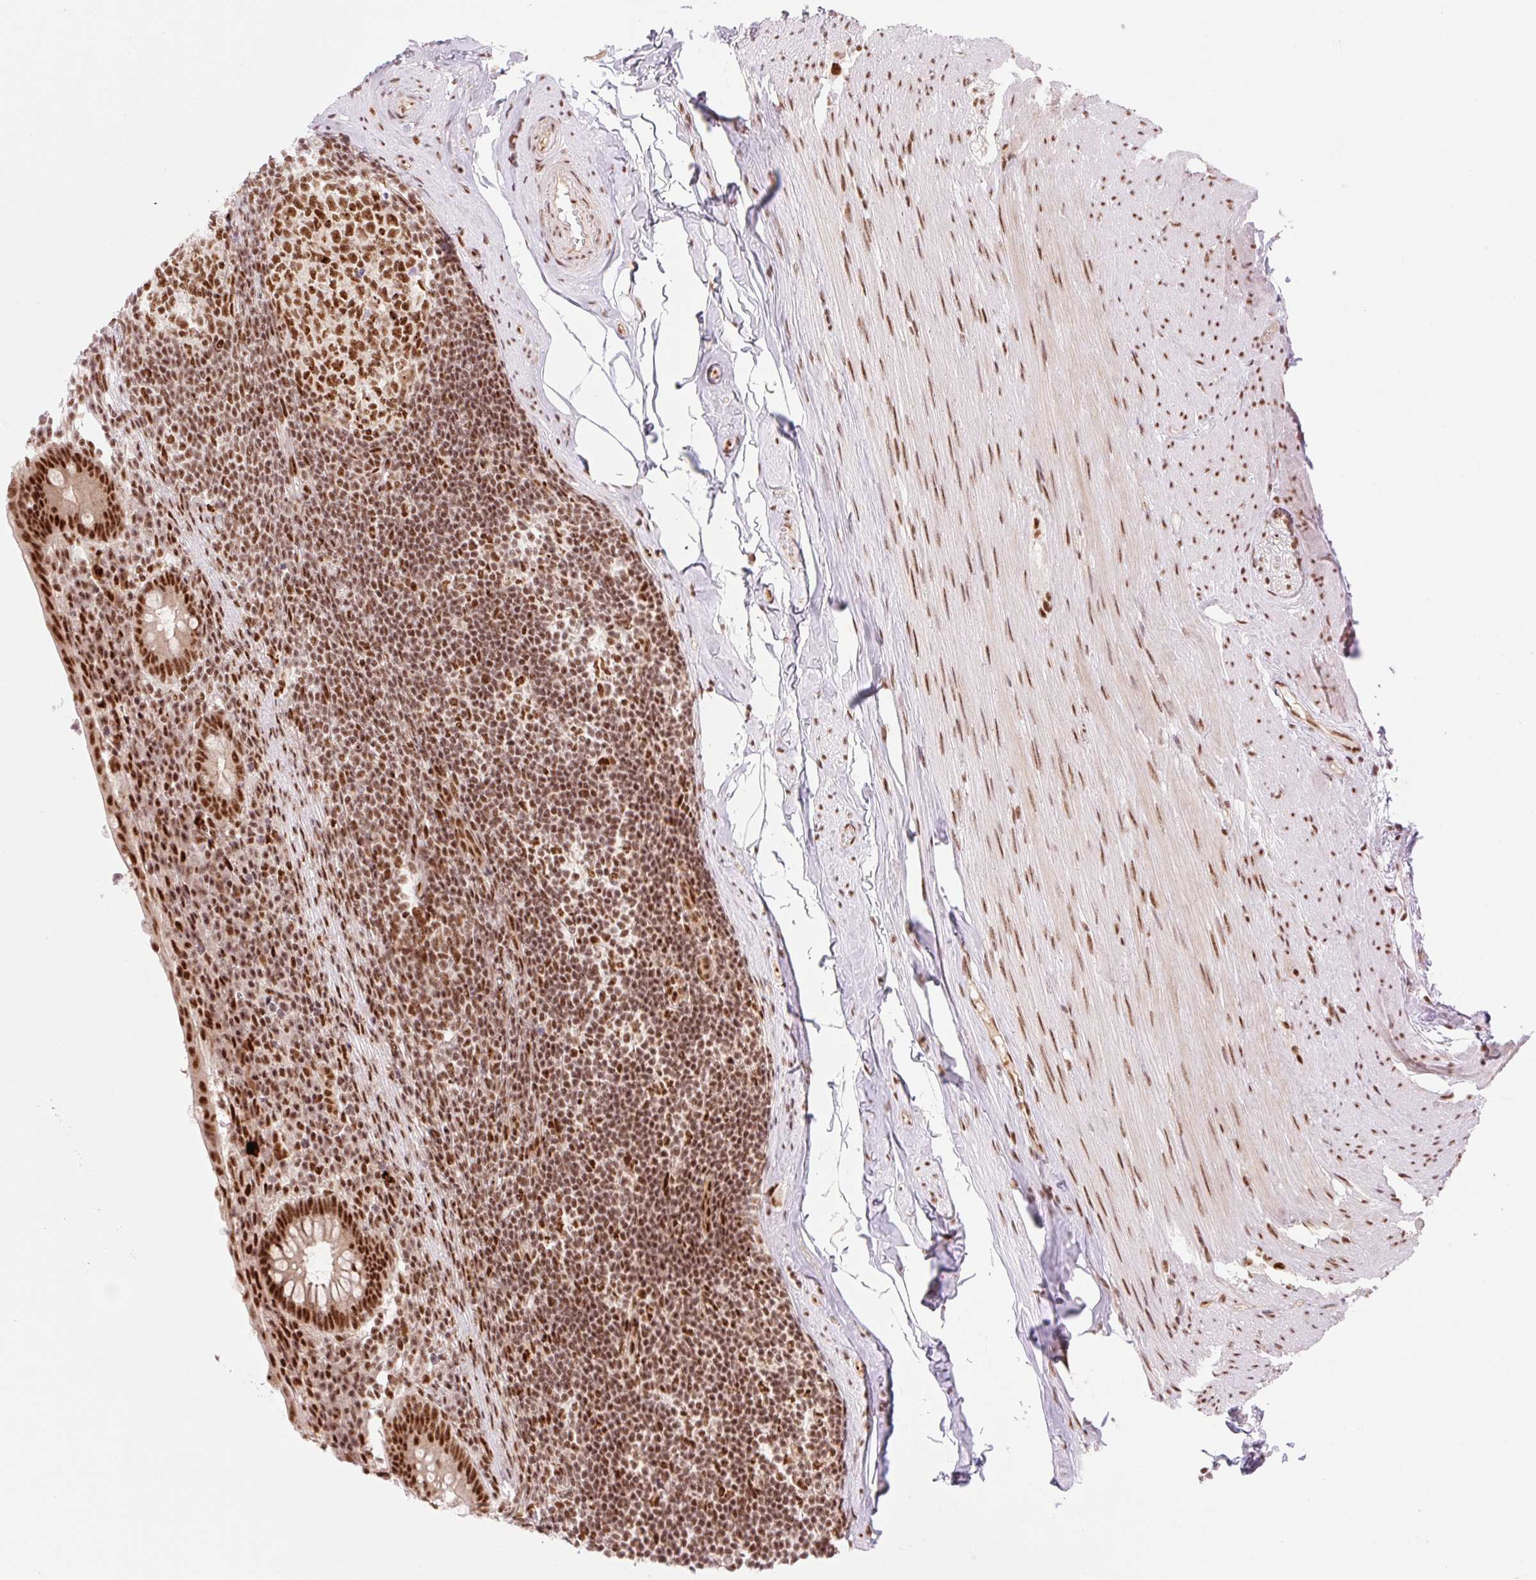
{"staining": {"intensity": "strong", "quantity": ">75%", "location": "nuclear"}, "tissue": "appendix", "cell_type": "Glandular cells", "image_type": "normal", "snomed": [{"axis": "morphology", "description": "Normal tissue, NOS"}, {"axis": "topography", "description": "Appendix"}], "caption": "This micrograph displays immunohistochemistry staining of benign human appendix, with high strong nuclear staining in approximately >75% of glandular cells.", "gene": "PRDM11", "patient": {"sex": "female", "age": 56}}